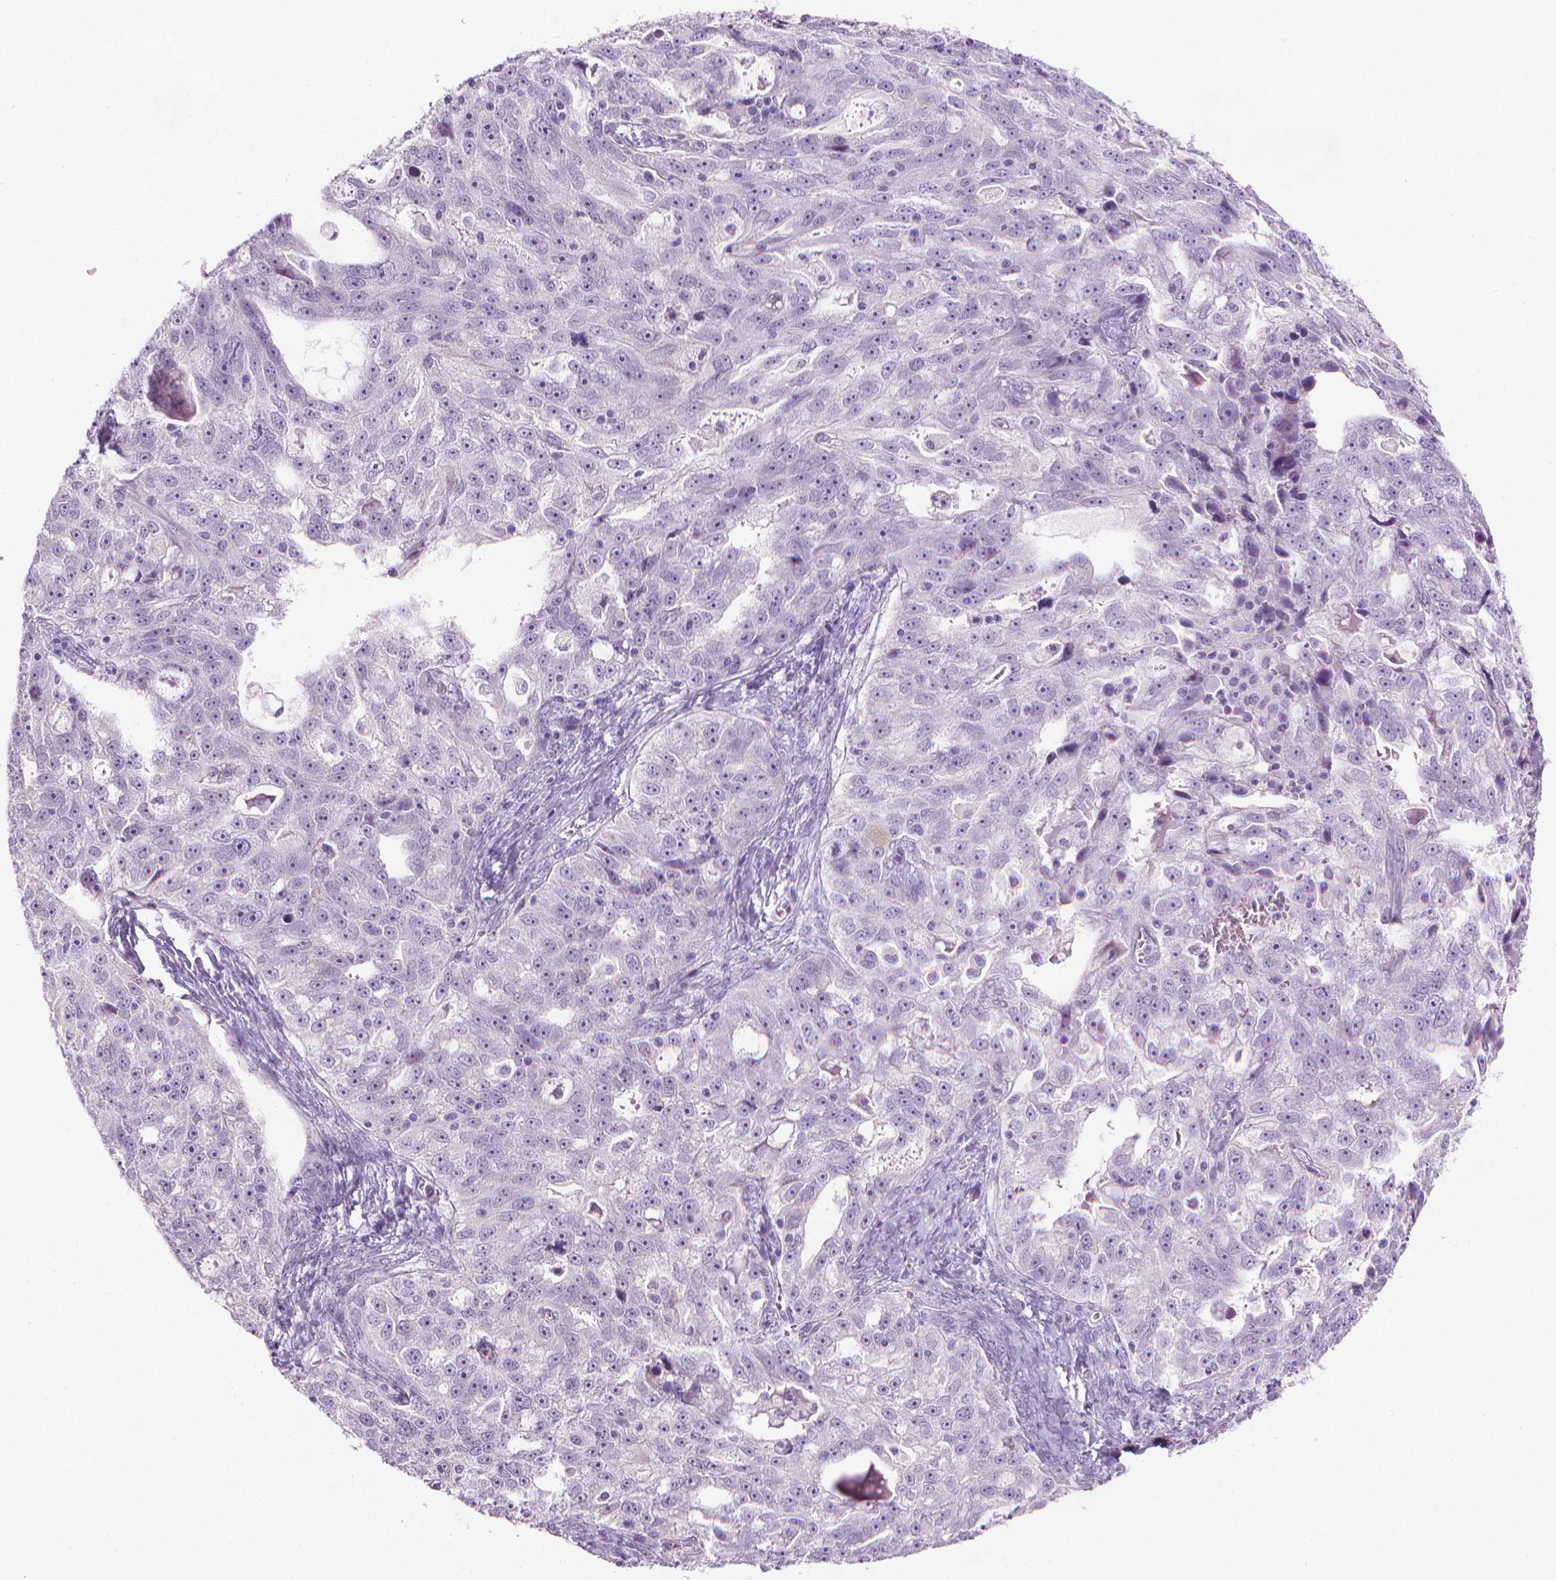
{"staining": {"intensity": "negative", "quantity": "none", "location": "none"}, "tissue": "ovarian cancer", "cell_type": "Tumor cells", "image_type": "cancer", "snomed": [{"axis": "morphology", "description": "Cystadenocarcinoma, serous, NOS"}, {"axis": "topography", "description": "Ovary"}], "caption": "Human ovarian serous cystadenocarcinoma stained for a protein using immunohistochemistry reveals no positivity in tumor cells.", "gene": "DNAI7", "patient": {"sex": "female", "age": 51}}